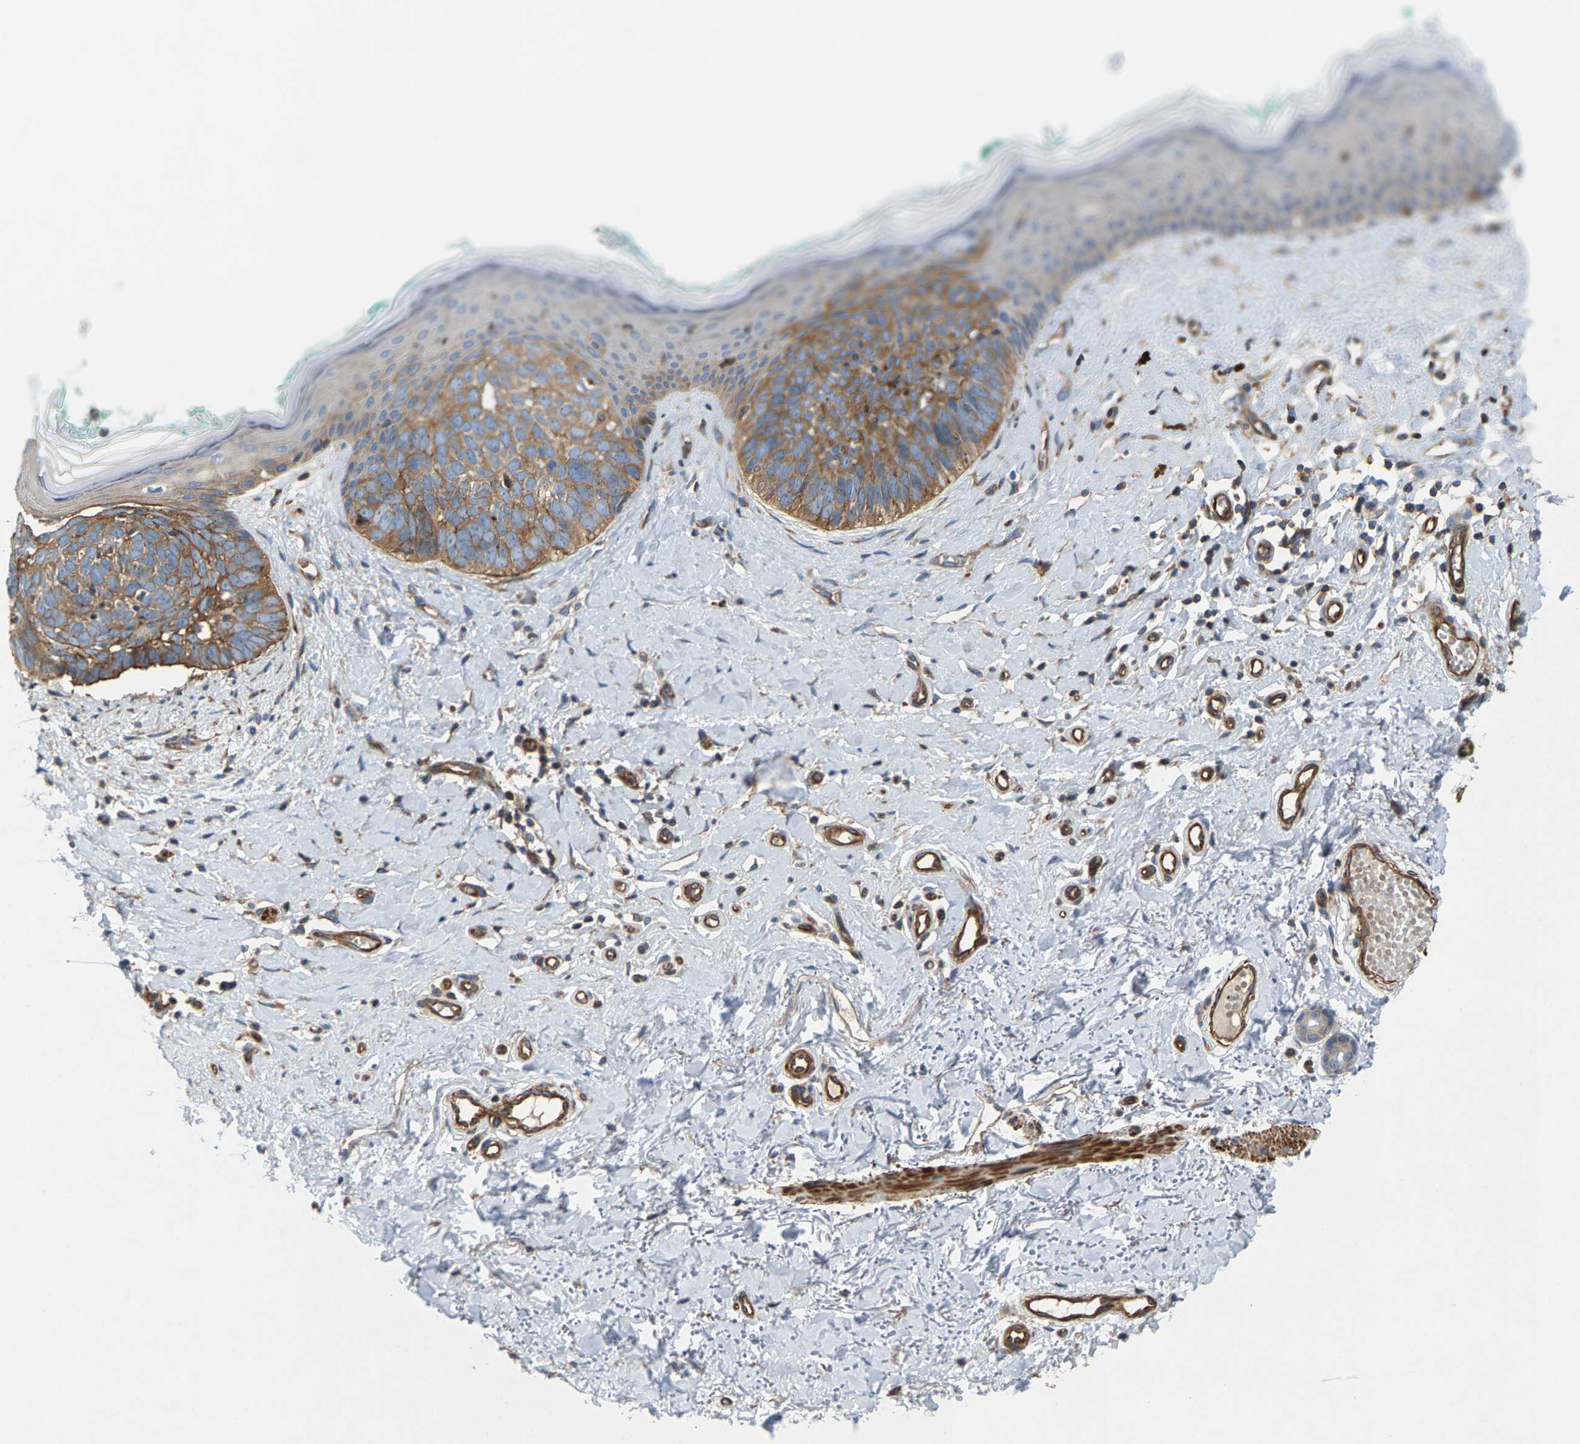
{"staining": {"intensity": "moderate", "quantity": ">75%", "location": "cytoplasmic/membranous"}, "tissue": "skin cancer", "cell_type": "Tumor cells", "image_type": "cancer", "snomed": [{"axis": "morphology", "description": "Basal cell carcinoma"}, {"axis": "topography", "description": "Skin"}], "caption": "Moderate cytoplasmic/membranous protein positivity is present in about >75% of tumor cells in skin cancer (basal cell carcinoma).", "gene": "PDCL", "patient": {"sex": "male", "age": 48}}